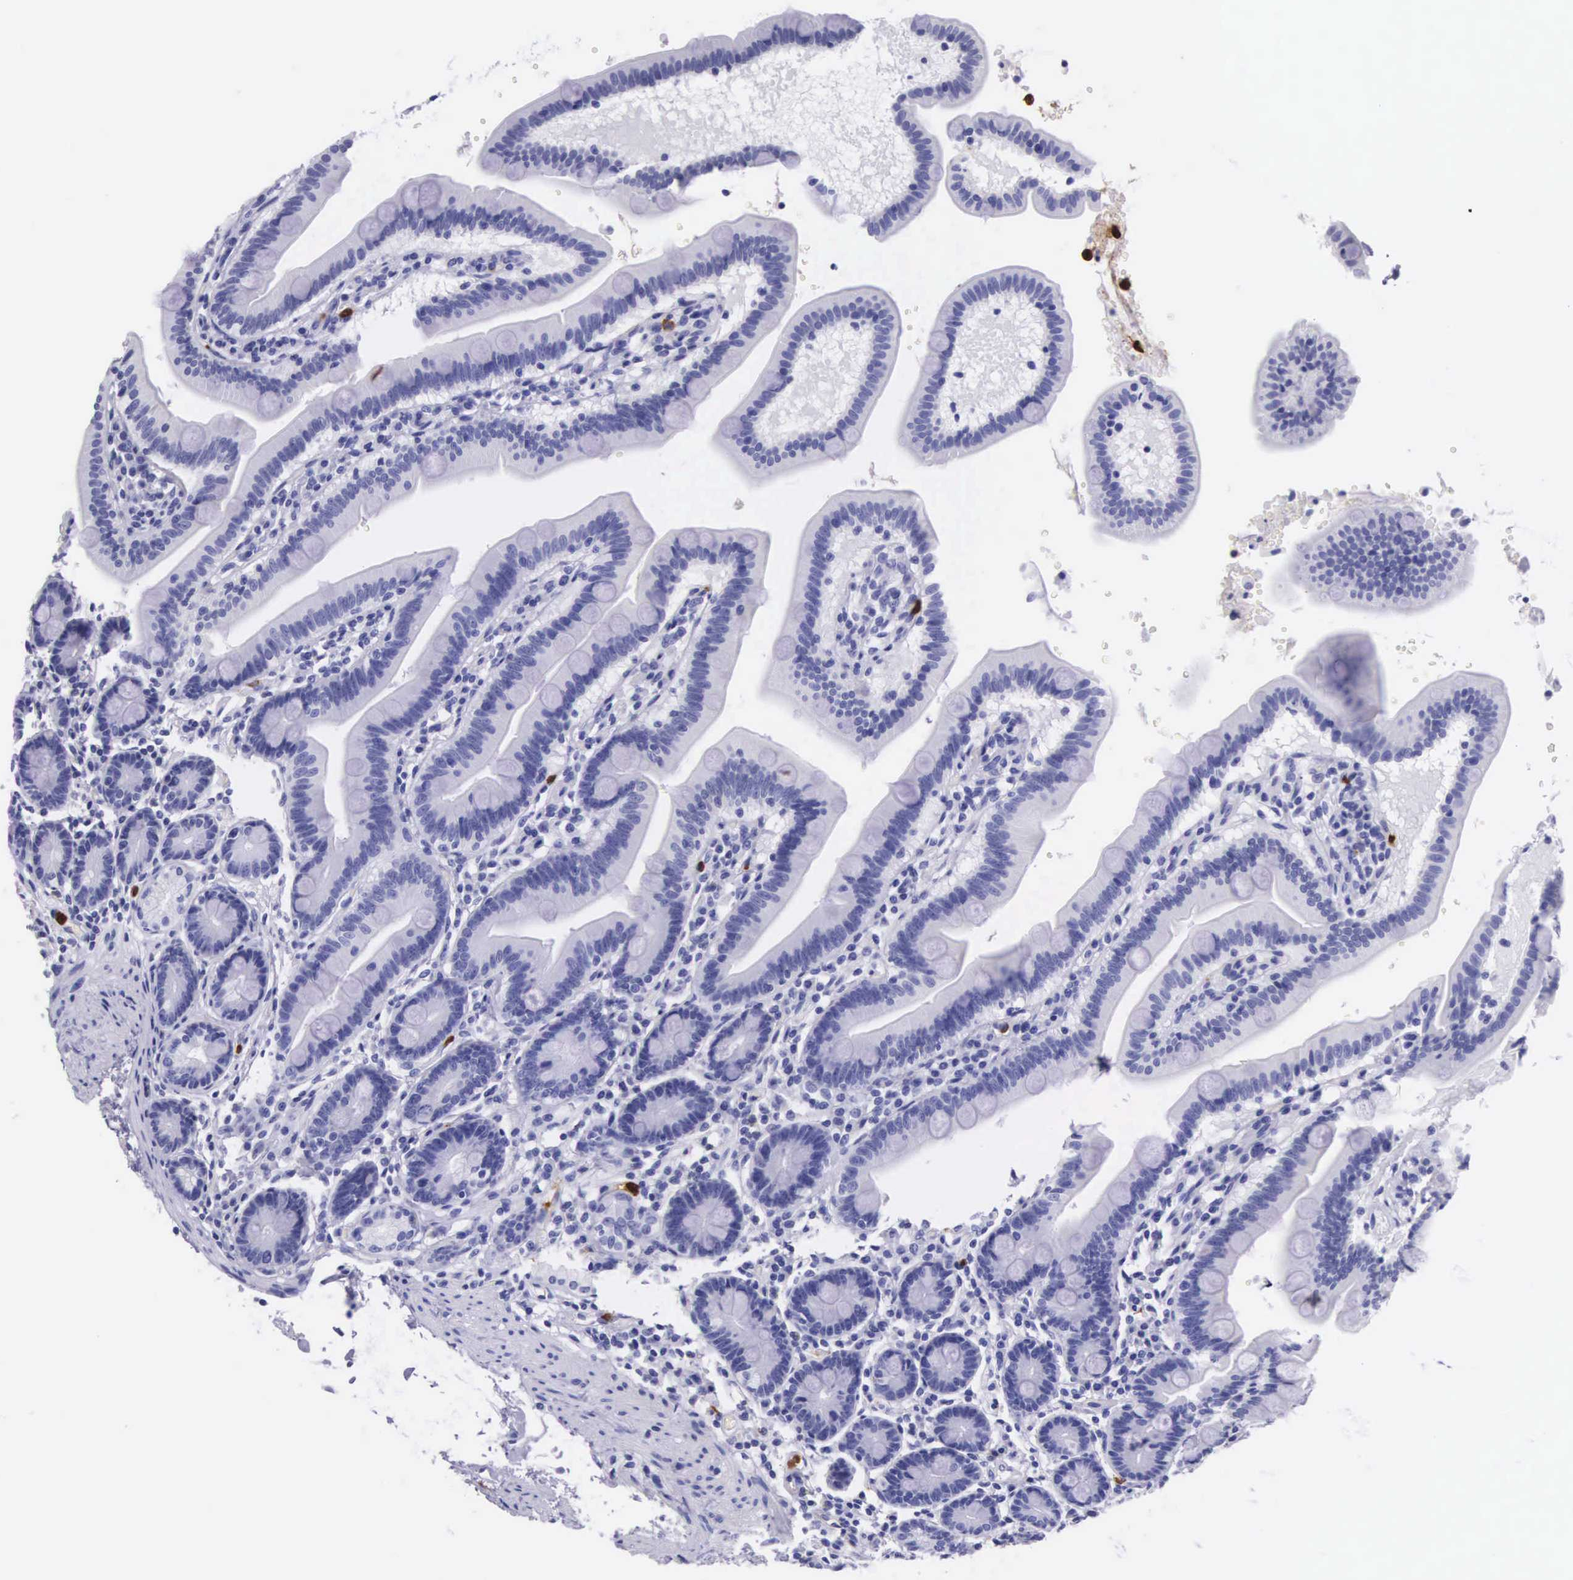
{"staining": {"intensity": "negative", "quantity": "none", "location": "none"}, "tissue": "duodenum", "cell_type": "Glandular cells", "image_type": "normal", "snomed": [{"axis": "morphology", "description": "Normal tissue, NOS"}, {"axis": "topography", "description": "Duodenum"}], "caption": "Immunohistochemistry (IHC) of benign duodenum exhibits no expression in glandular cells.", "gene": "FCN1", "patient": {"sex": "female", "age": 77}}